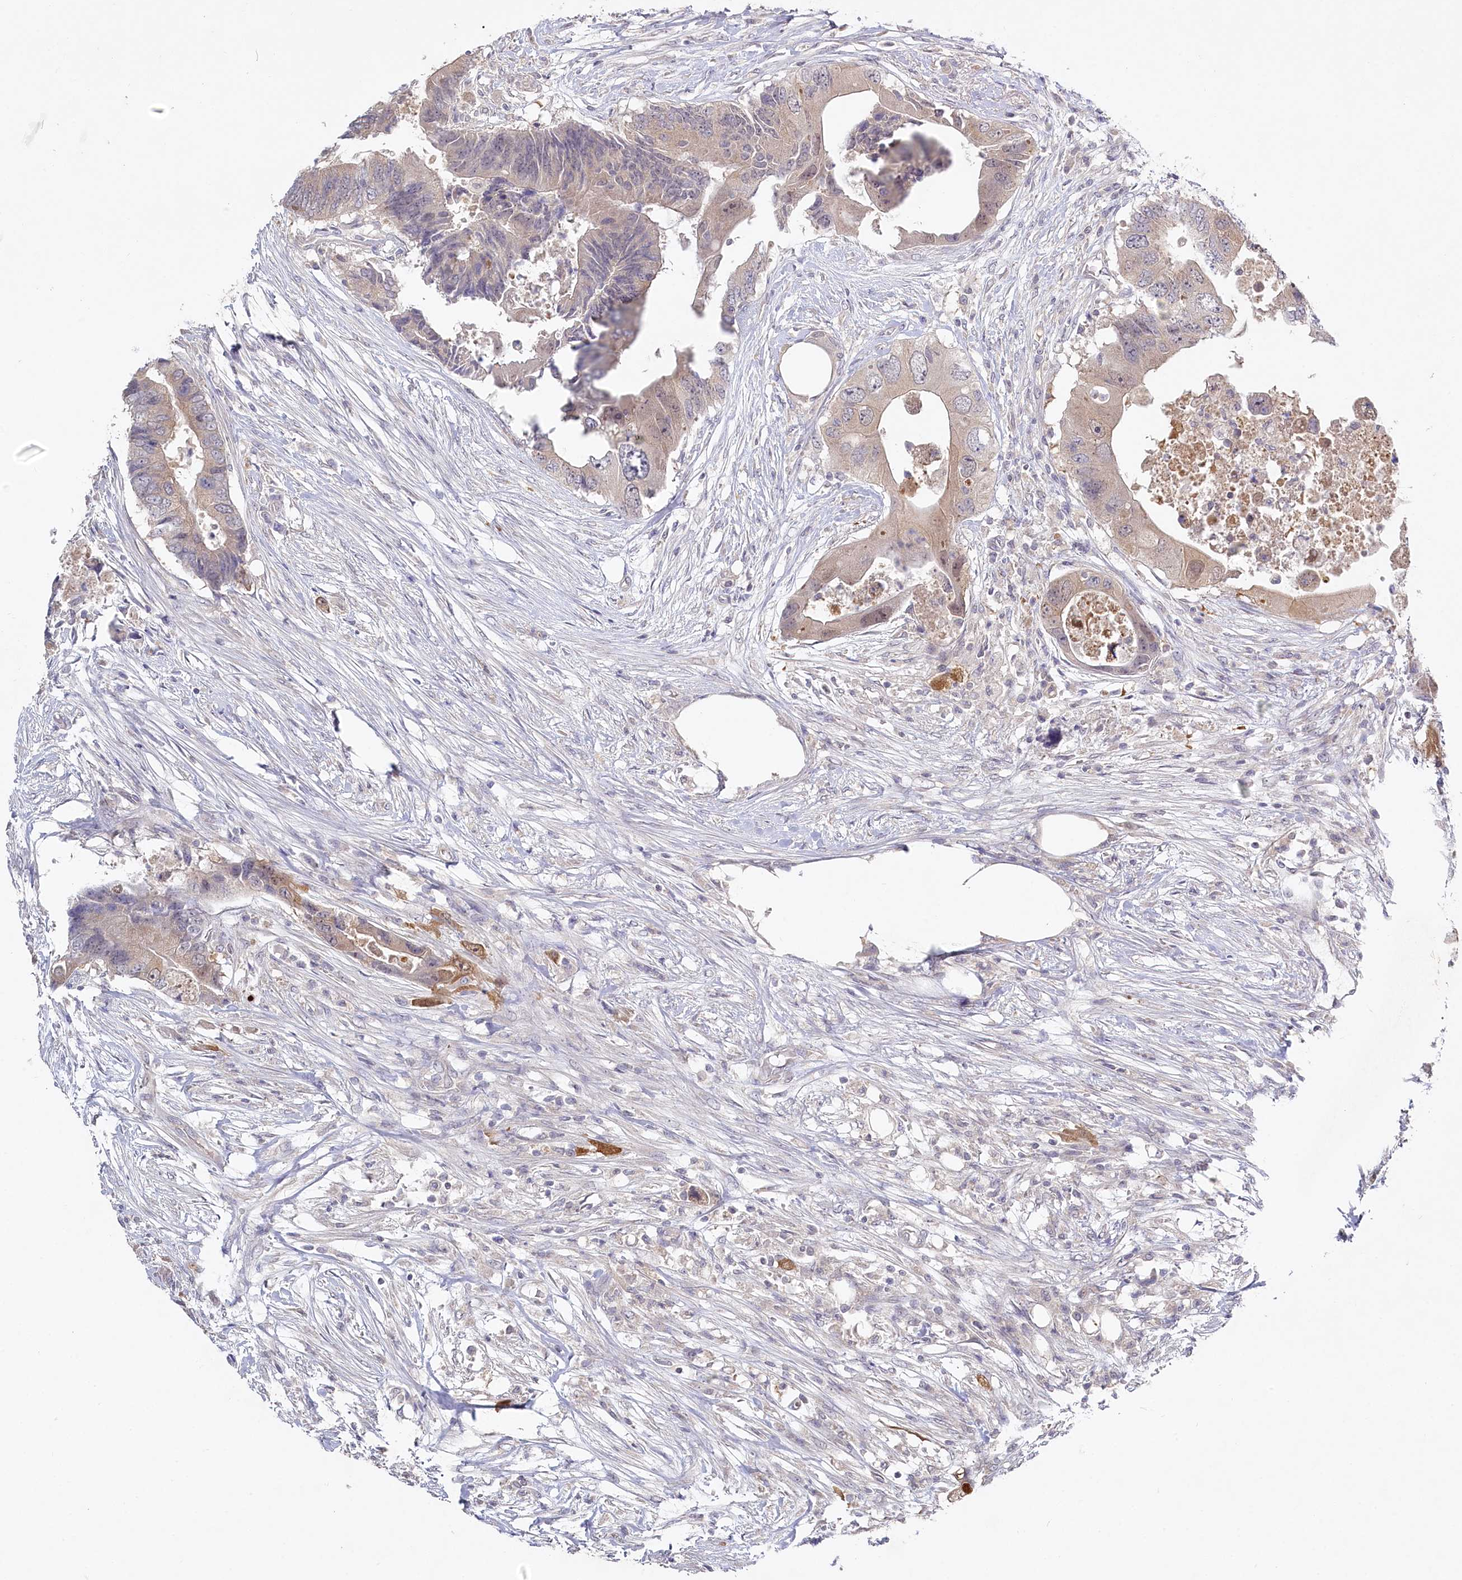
{"staining": {"intensity": "weak", "quantity": "25%-75%", "location": "cytoplasmic/membranous"}, "tissue": "colorectal cancer", "cell_type": "Tumor cells", "image_type": "cancer", "snomed": [{"axis": "morphology", "description": "Adenocarcinoma, NOS"}, {"axis": "topography", "description": "Colon"}], "caption": "Brown immunohistochemical staining in colorectal cancer demonstrates weak cytoplasmic/membranous positivity in approximately 25%-75% of tumor cells.", "gene": "AAMDC", "patient": {"sex": "male", "age": 71}}